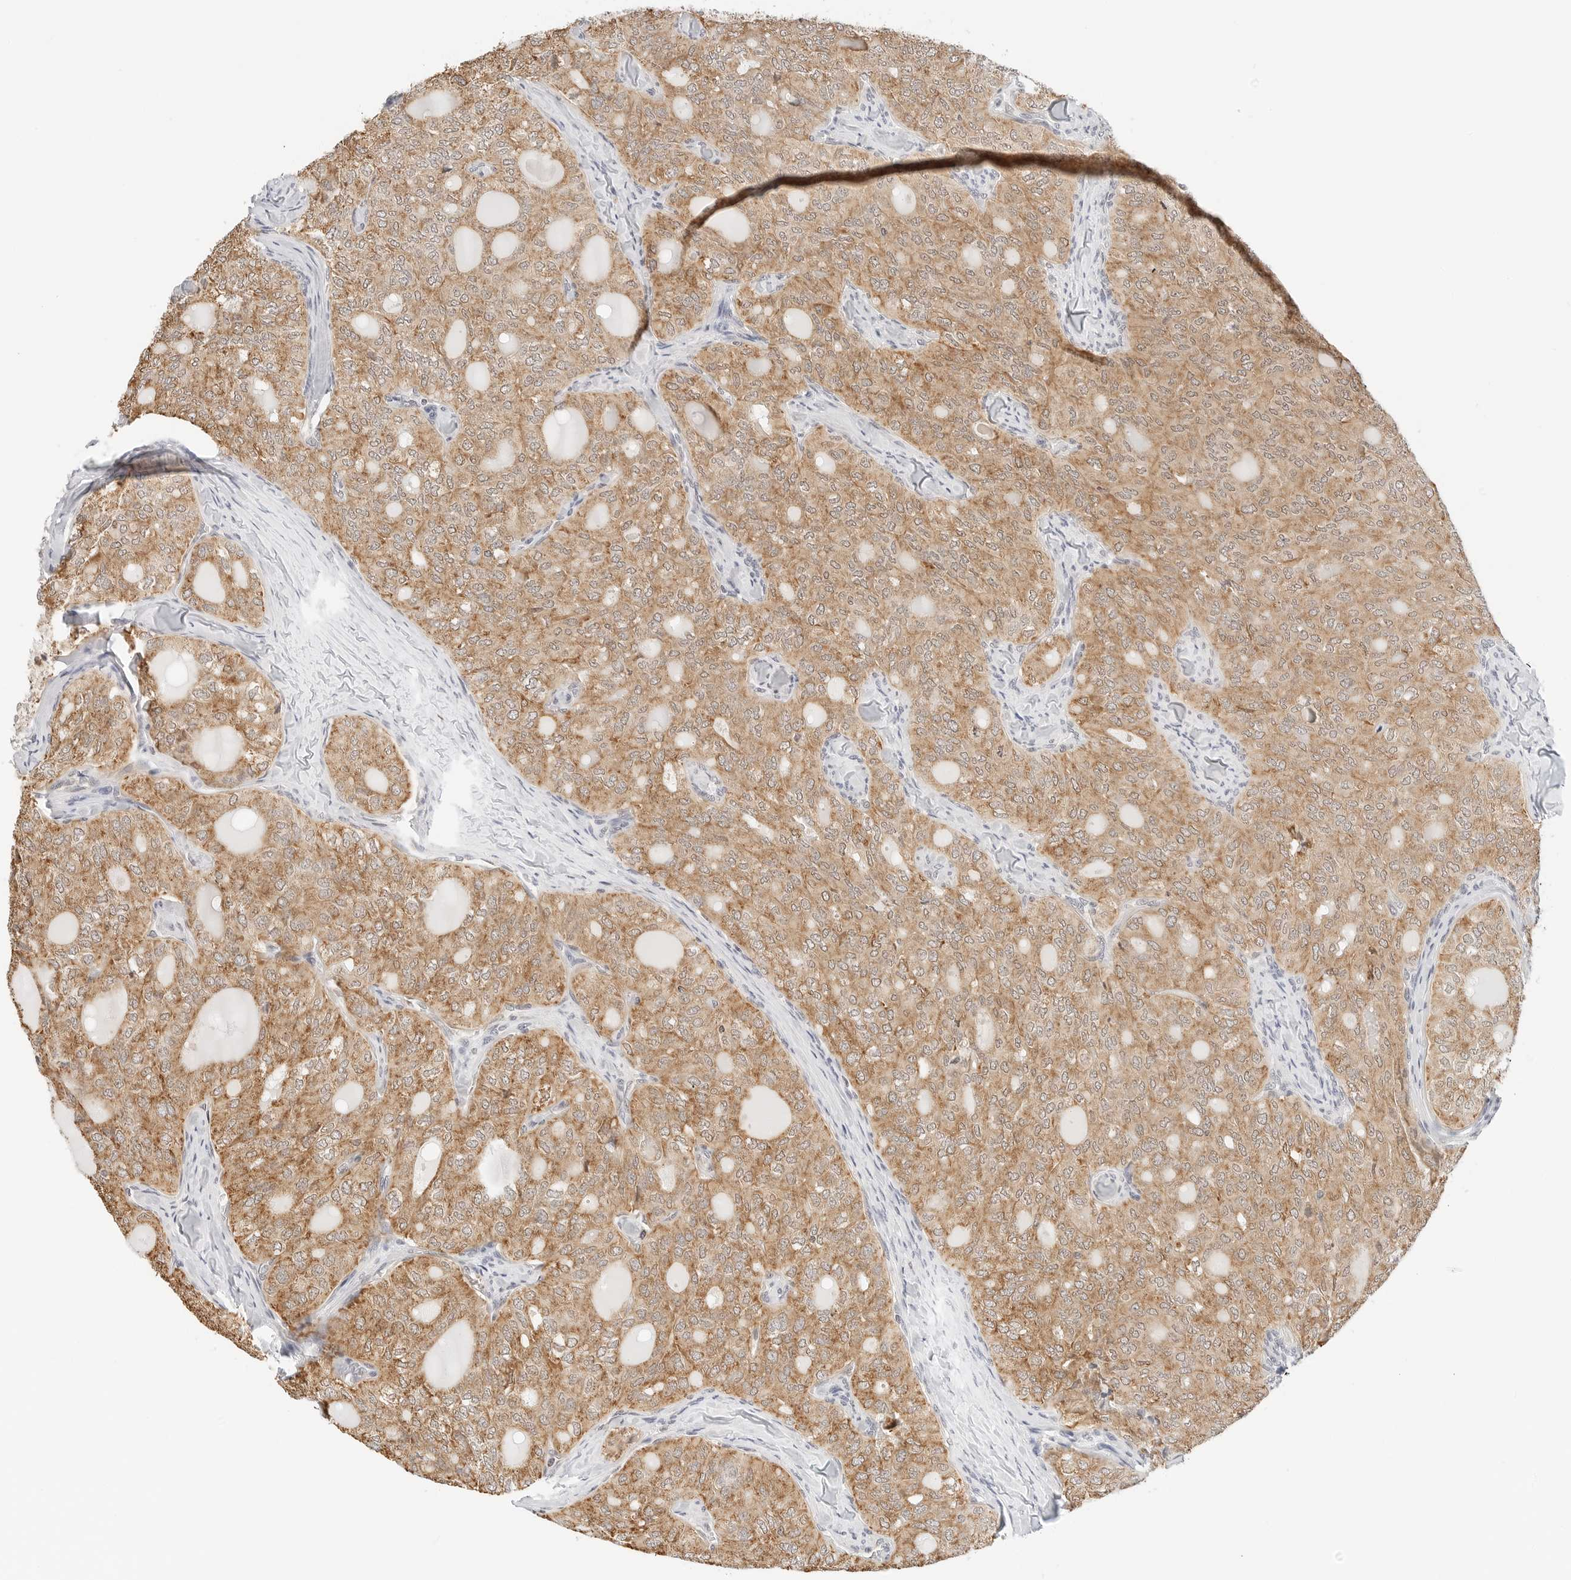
{"staining": {"intensity": "moderate", "quantity": ">75%", "location": "cytoplasmic/membranous"}, "tissue": "thyroid cancer", "cell_type": "Tumor cells", "image_type": "cancer", "snomed": [{"axis": "morphology", "description": "Follicular adenoma carcinoma, NOS"}, {"axis": "topography", "description": "Thyroid gland"}], "caption": "A medium amount of moderate cytoplasmic/membranous expression is present in about >75% of tumor cells in follicular adenoma carcinoma (thyroid) tissue. (DAB (3,3'-diaminobenzidine) IHC with brightfield microscopy, high magnification).", "gene": "ATL1", "patient": {"sex": "male", "age": 75}}